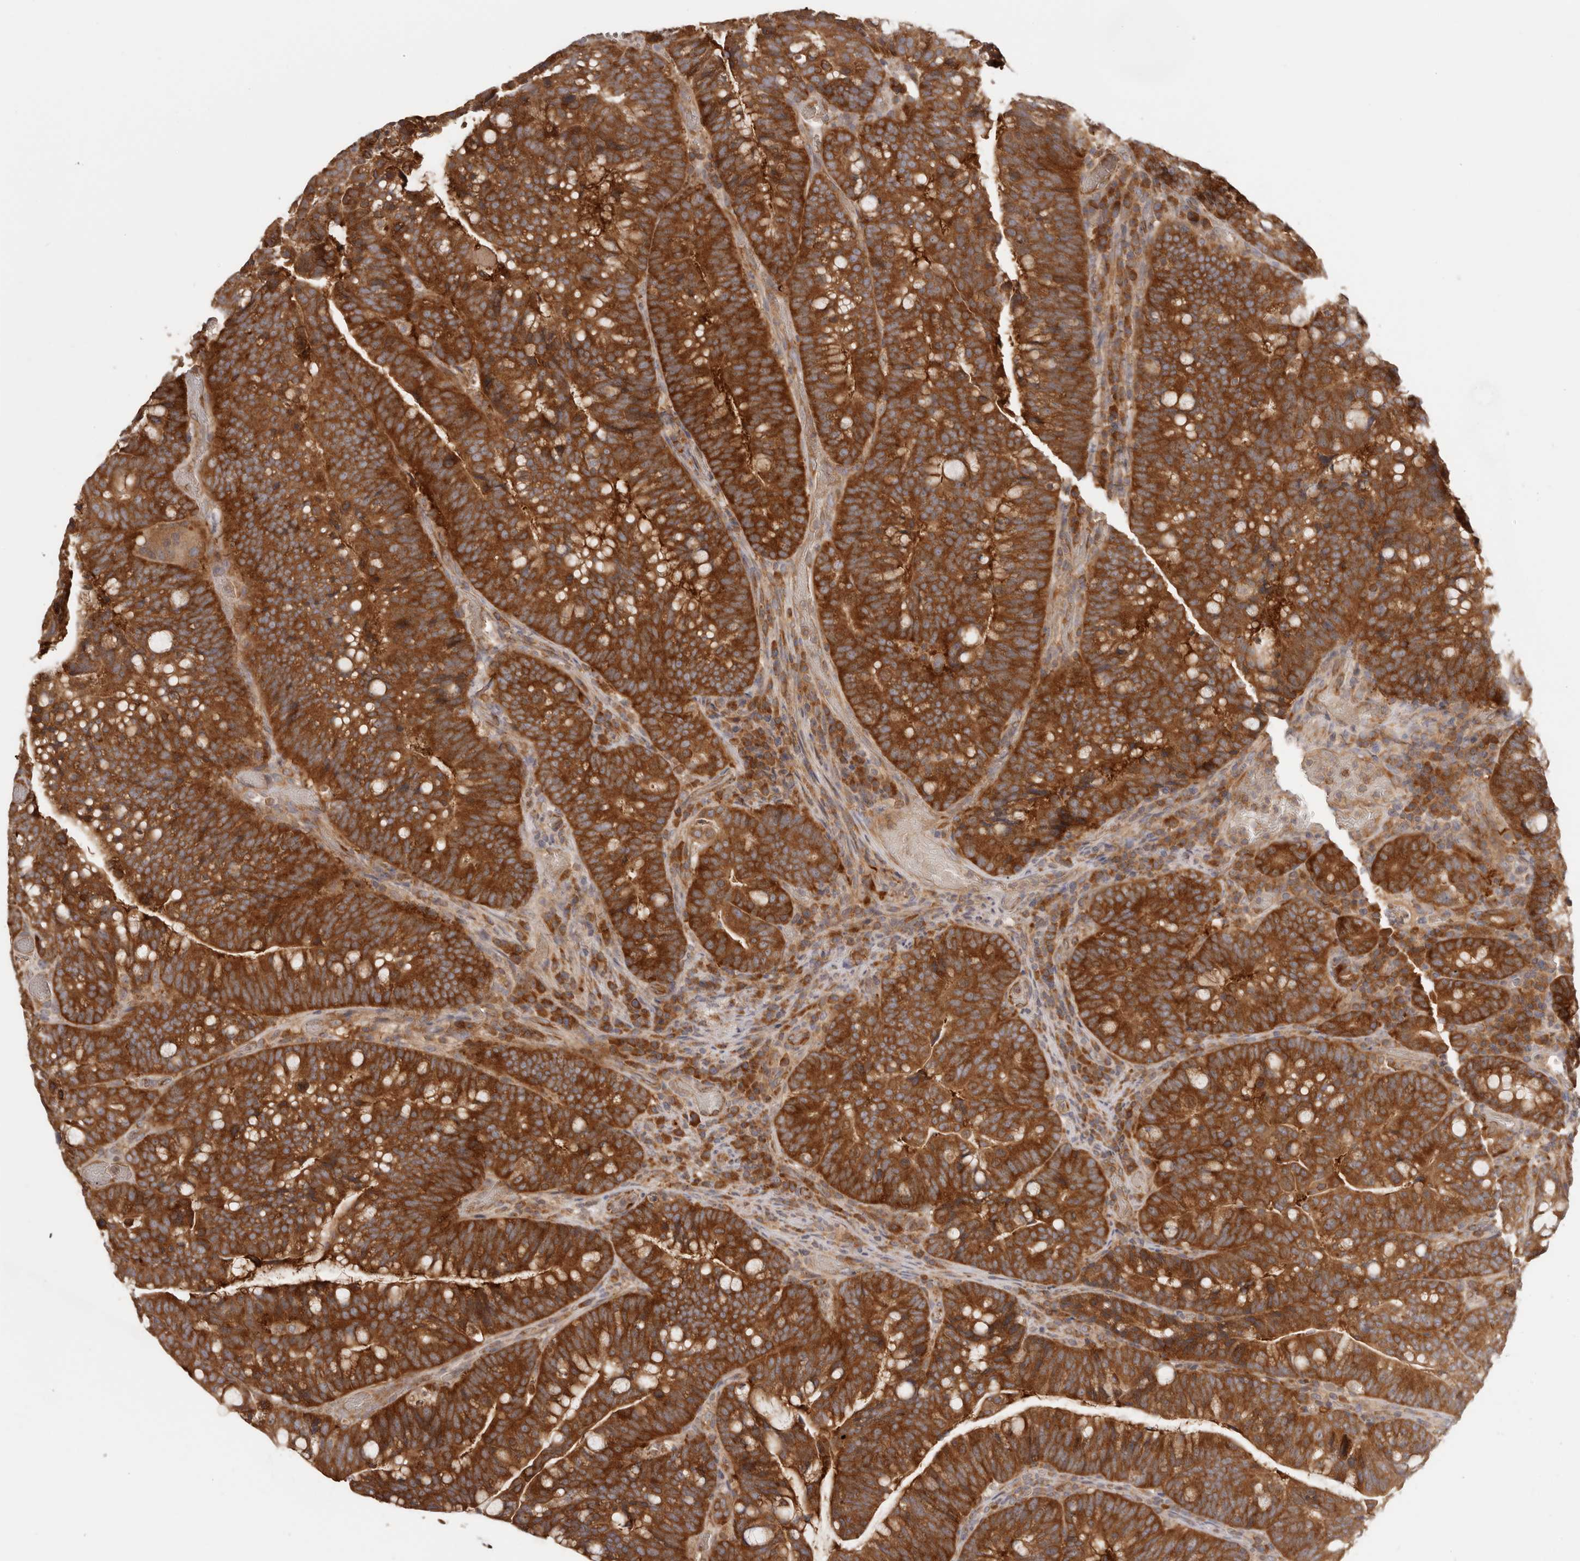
{"staining": {"intensity": "strong", "quantity": ">75%", "location": "cytoplasmic/membranous"}, "tissue": "colorectal cancer", "cell_type": "Tumor cells", "image_type": "cancer", "snomed": [{"axis": "morphology", "description": "Adenocarcinoma, NOS"}, {"axis": "topography", "description": "Colon"}], "caption": "Colorectal adenocarcinoma tissue exhibits strong cytoplasmic/membranous positivity in approximately >75% of tumor cells, visualized by immunohistochemistry. The staining is performed using DAB (3,3'-diaminobenzidine) brown chromogen to label protein expression. The nuclei are counter-stained blue using hematoxylin.", "gene": "EEF1E1", "patient": {"sex": "female", "age": 66}}